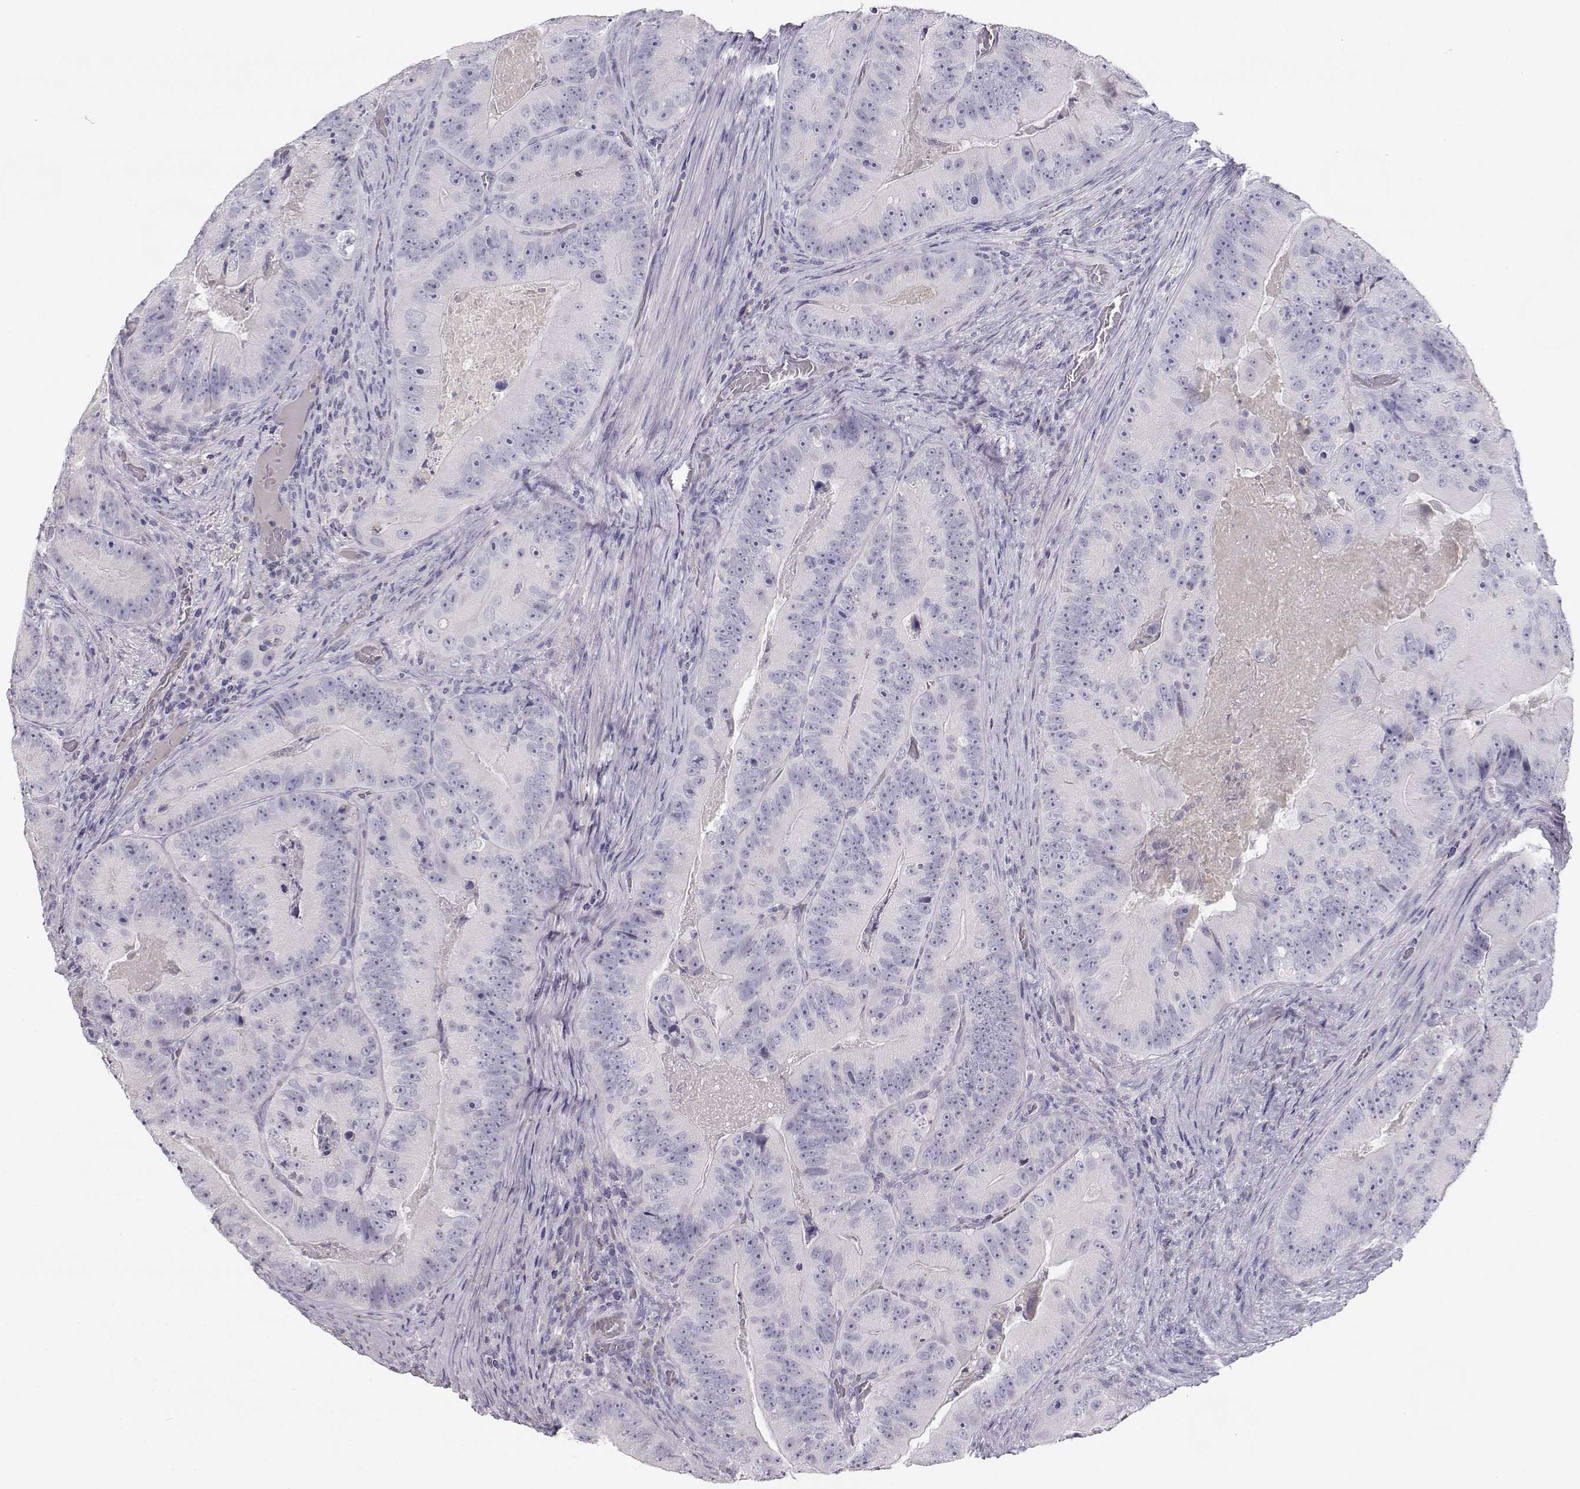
{"staining": {"intensity": "negative", "quantity": "none", "location": "none"}, "tissue": "colorectal cancer", "cell_type": "Tumor cells", "image_type": "cancer", "snomed": [{"axis": "morphology", "description": "Adenocarcinoma, NOS"}, {"axis": "topography", "description": "Colon"}], "caption": "This is an immunohistochemistry histopathology image of adenocarcinoma (colorectal). There is no positivity in tumor cells.", "gene": "SLCO6A1", "patient": {"sex": "female", "age": 86}}